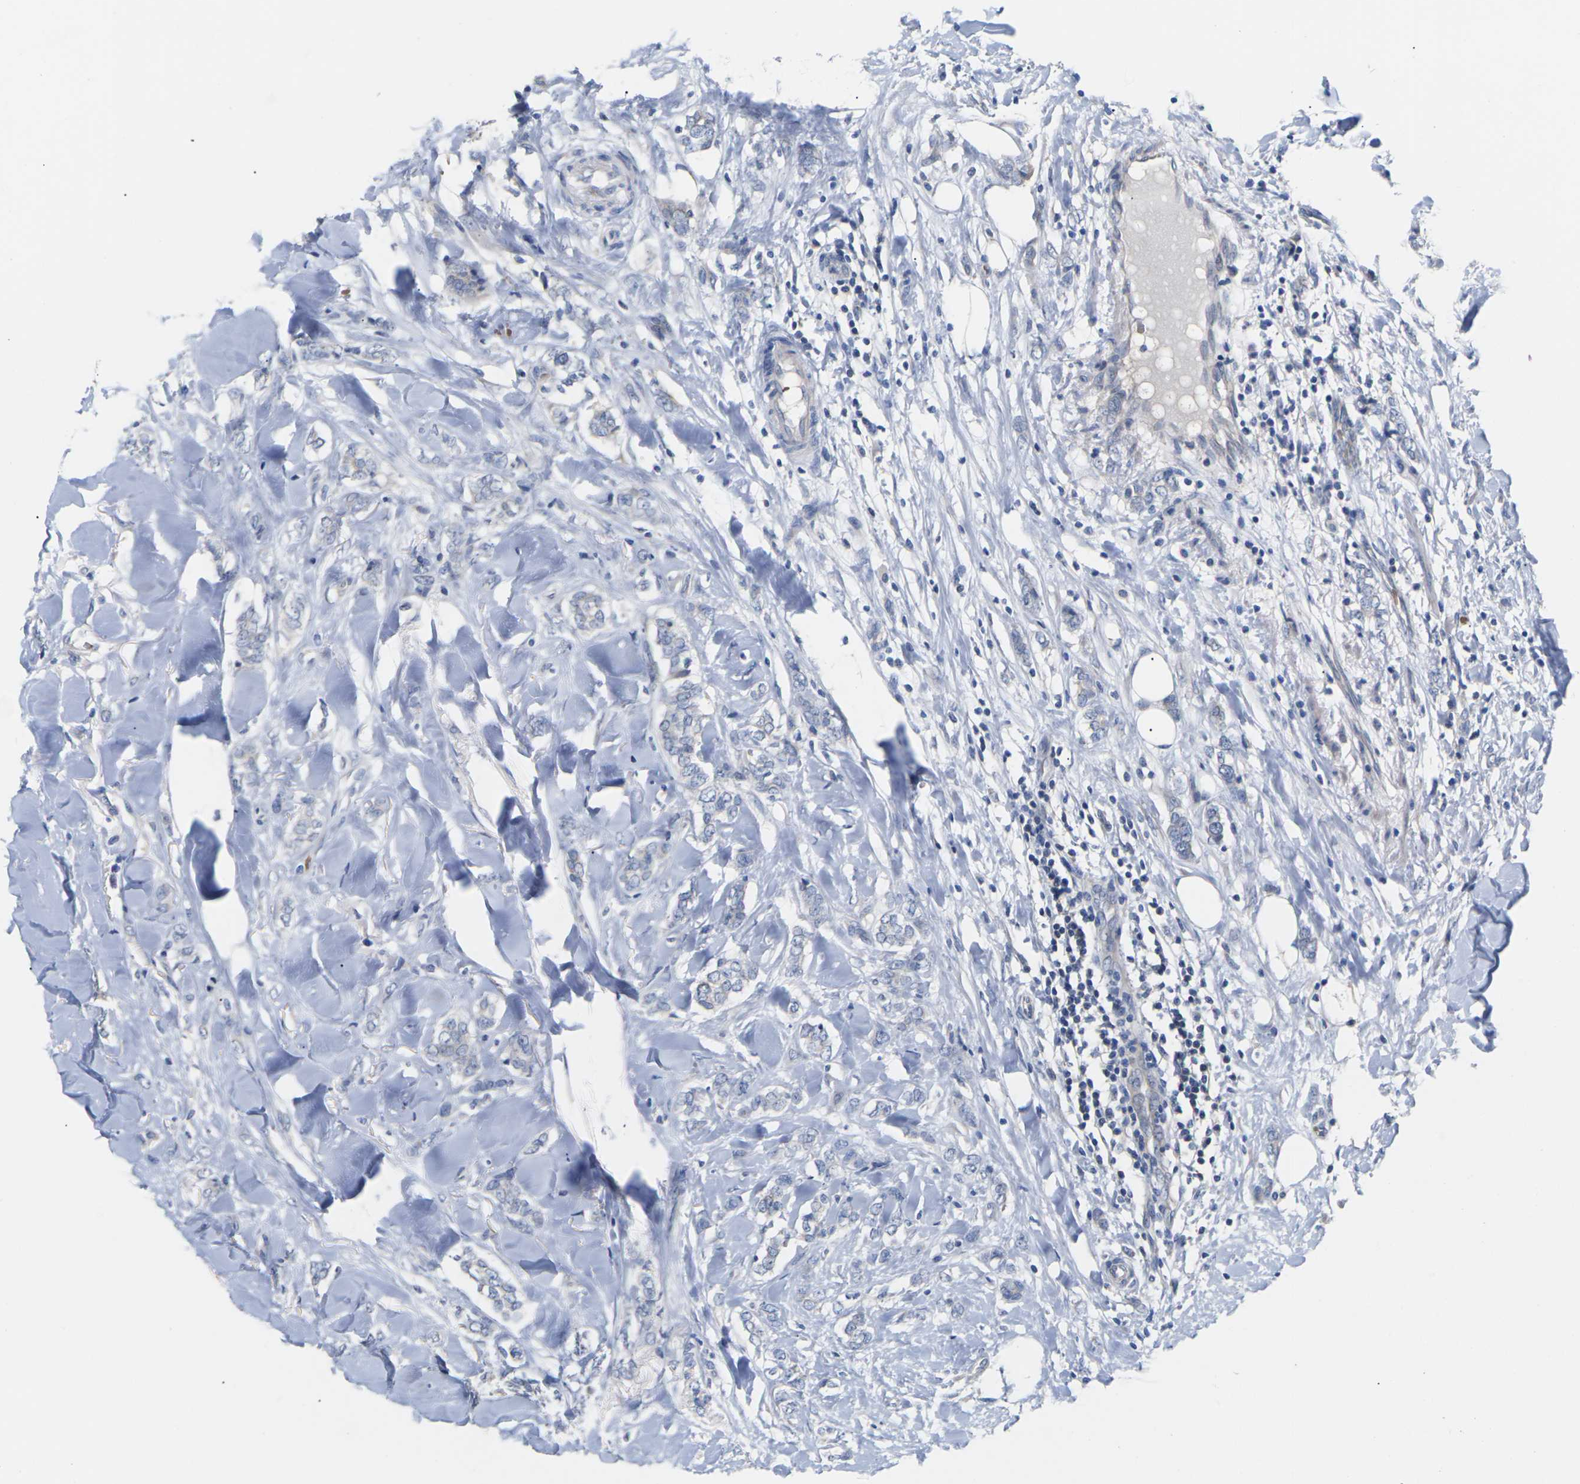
{"staining": {"intensity": "negative", "quantity": "none", "location": "none"}, "tissue": "breast cancer", "cell_type": "Tumor cells", "image_type": "cancer", "snomed": [{"axis": "morphology", "description": "Lobular carcinoma"}, {"axis": "topography", "description": "Skin"}, {"axis": "topography", "description": "Breast"}], "caption": "The image demonstrates no significant staining in tumor cells of lobular carcinoma (breast).", "gene": "TMCO4", "patient": {"sex": "female", "age": 46}}